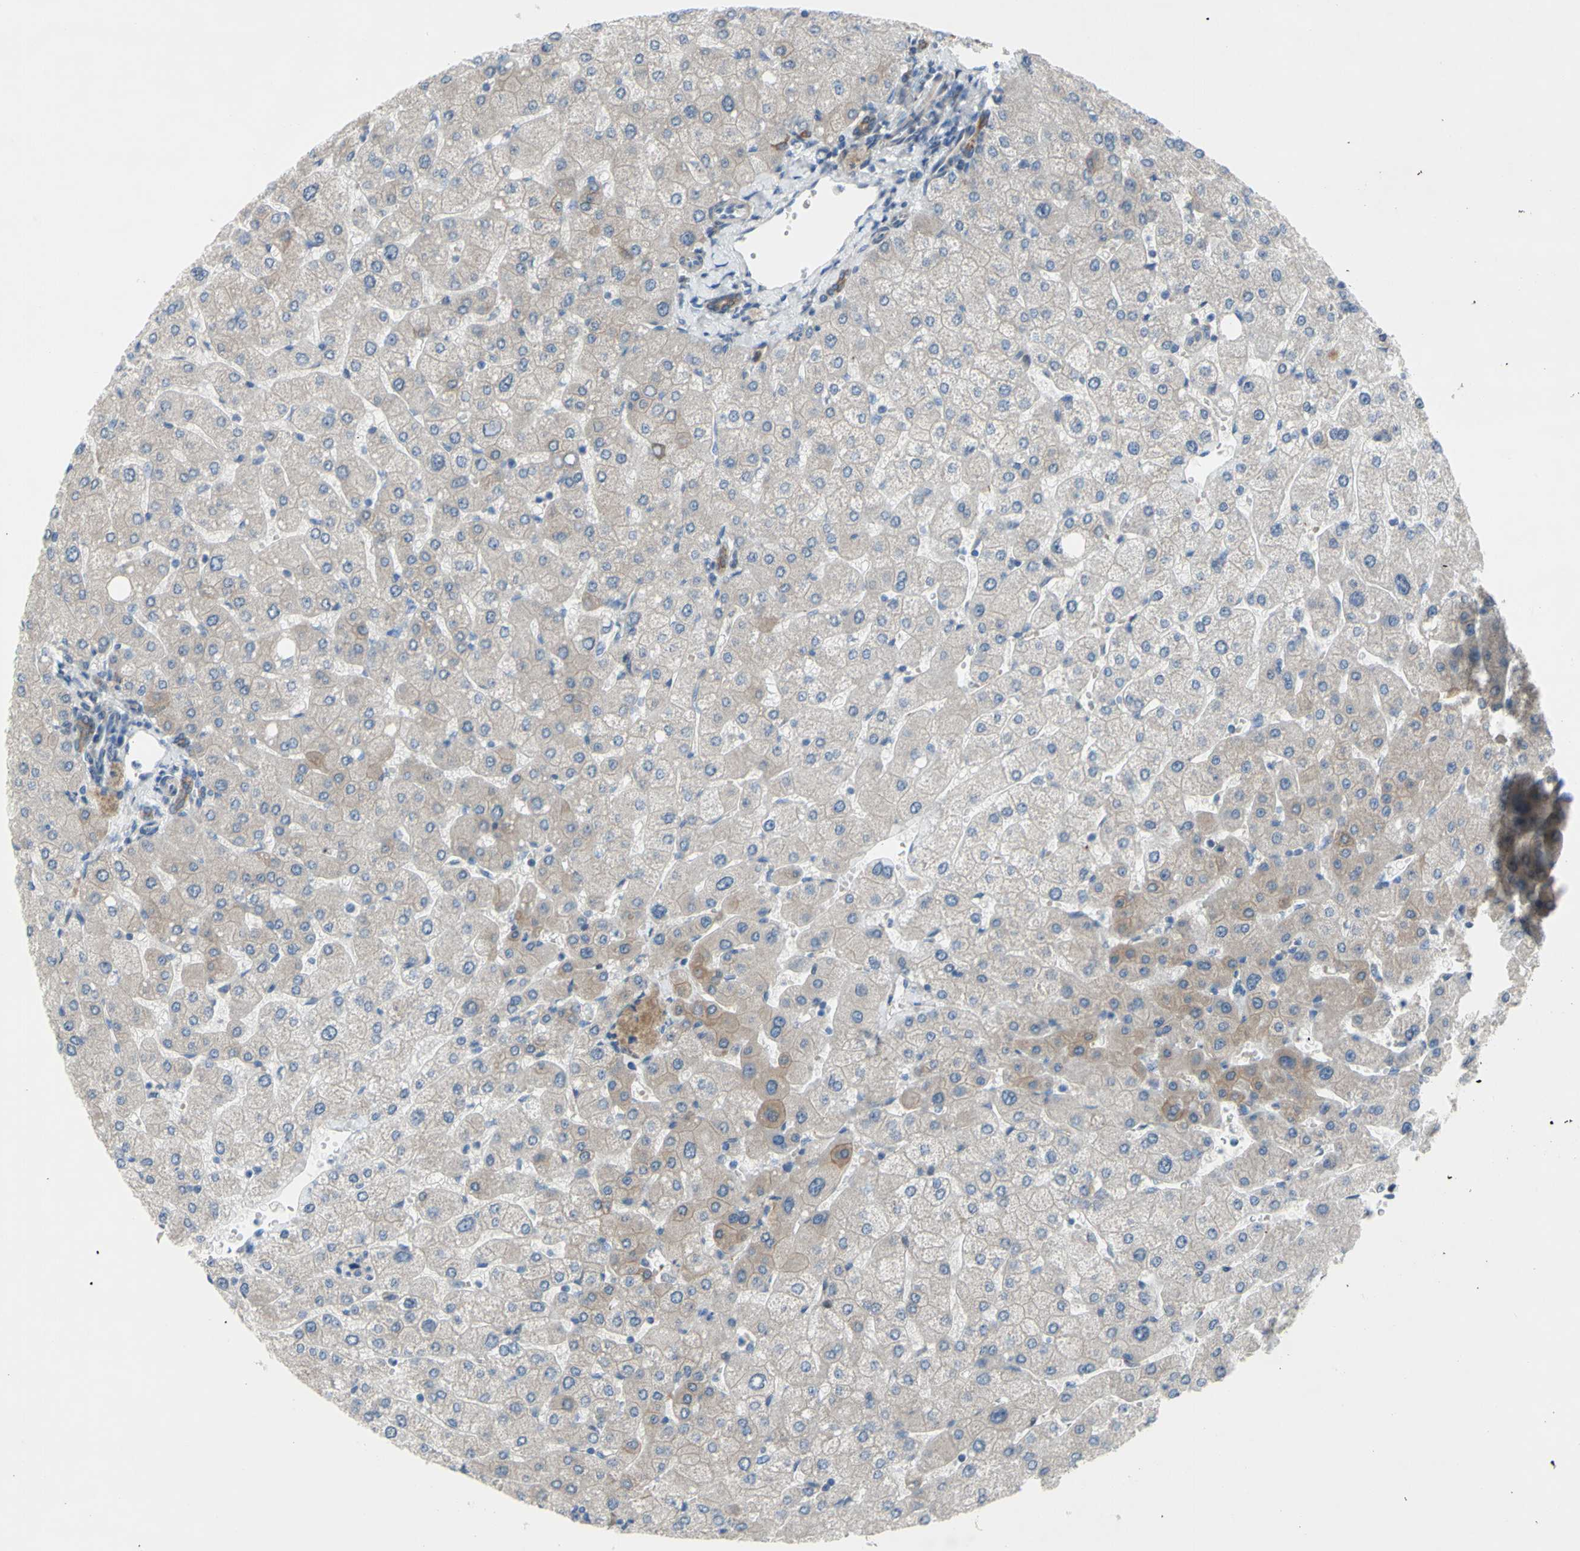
{"staining": {"intensity": "moderate", "quantity": ">75%", "location": "cytoplasmic/membranous"}, "tissue": "liver", "cell_type": "Cholangiocytes", "image_type": "normal", "snomed": [{"axis": "morphology", "description": "Normal tissue, NOS"}, {"axis": "topography", "description": "Liver"}], "caption": "The histopathology image exhibits immunohistochemical staining of unremarkable liver. There is moderate cytoplasmic/membranous expression is seen in approximately >75% of cholangiocytes.", "gene": "GRAMD2B", "patient": {"sex": "male", "age": 55}}